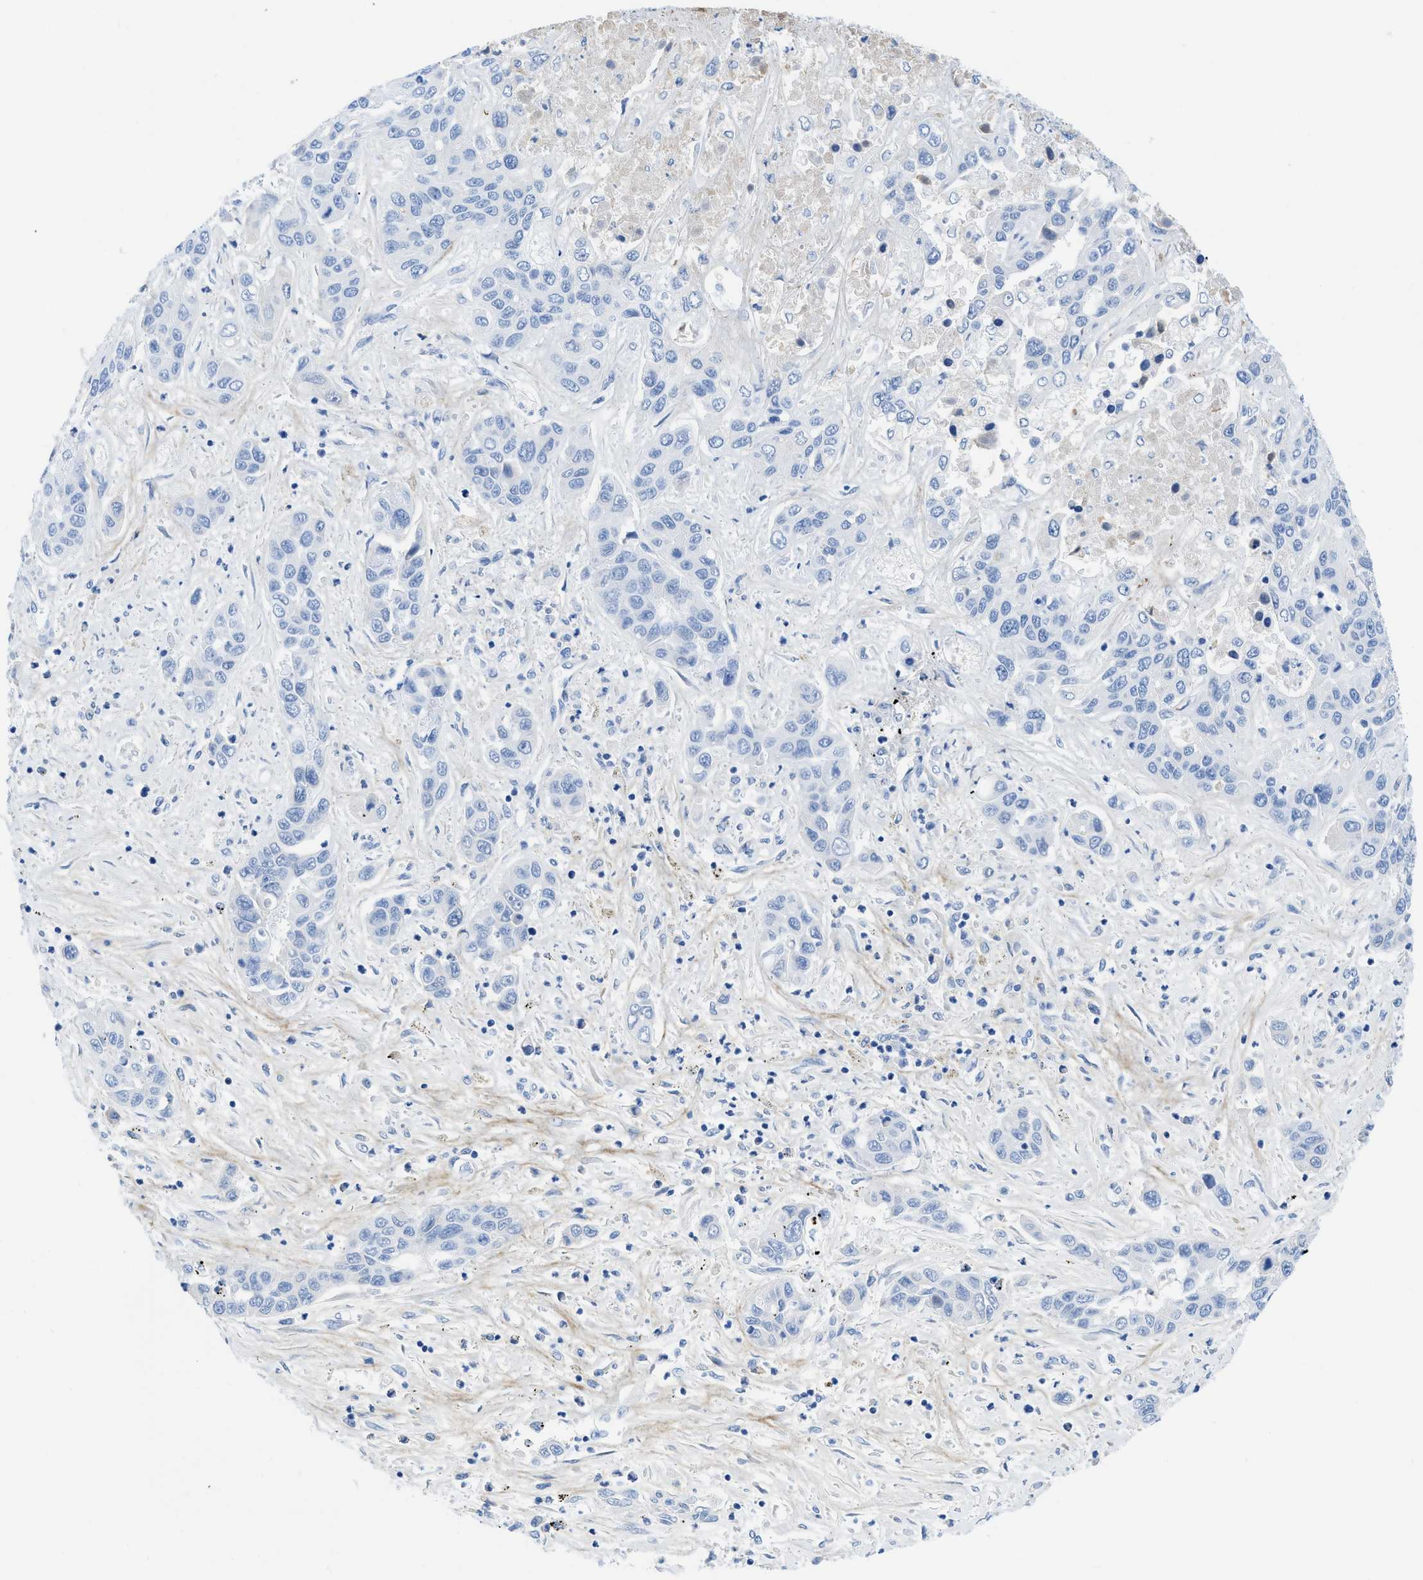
{"staining": {"intensity": "negative", "quantity": "none", "location": "none"}, "tissue": "liver cancer", "cell_type": "Tumor cells", "image_type": "cancer", "snomed": [{"axis": "morphology", "description": "Cholangiocarcinoma"}, {"axis": "topography", "description": "Liver"}], "caption": "The immunohistochemistry (IHC) image has no significant expression in tumor cells of liver cancer (cholangiocarcinoma) tissue. Brightfield microscopy of immunohistochemistry (IHC) stained with DAB (3,3'-diaminobenzidine) (brown) and hematoxylin (blue), captured at high magnification.", "gene": "COL3A1", "patient": {"sex": "female", "age": 52}}